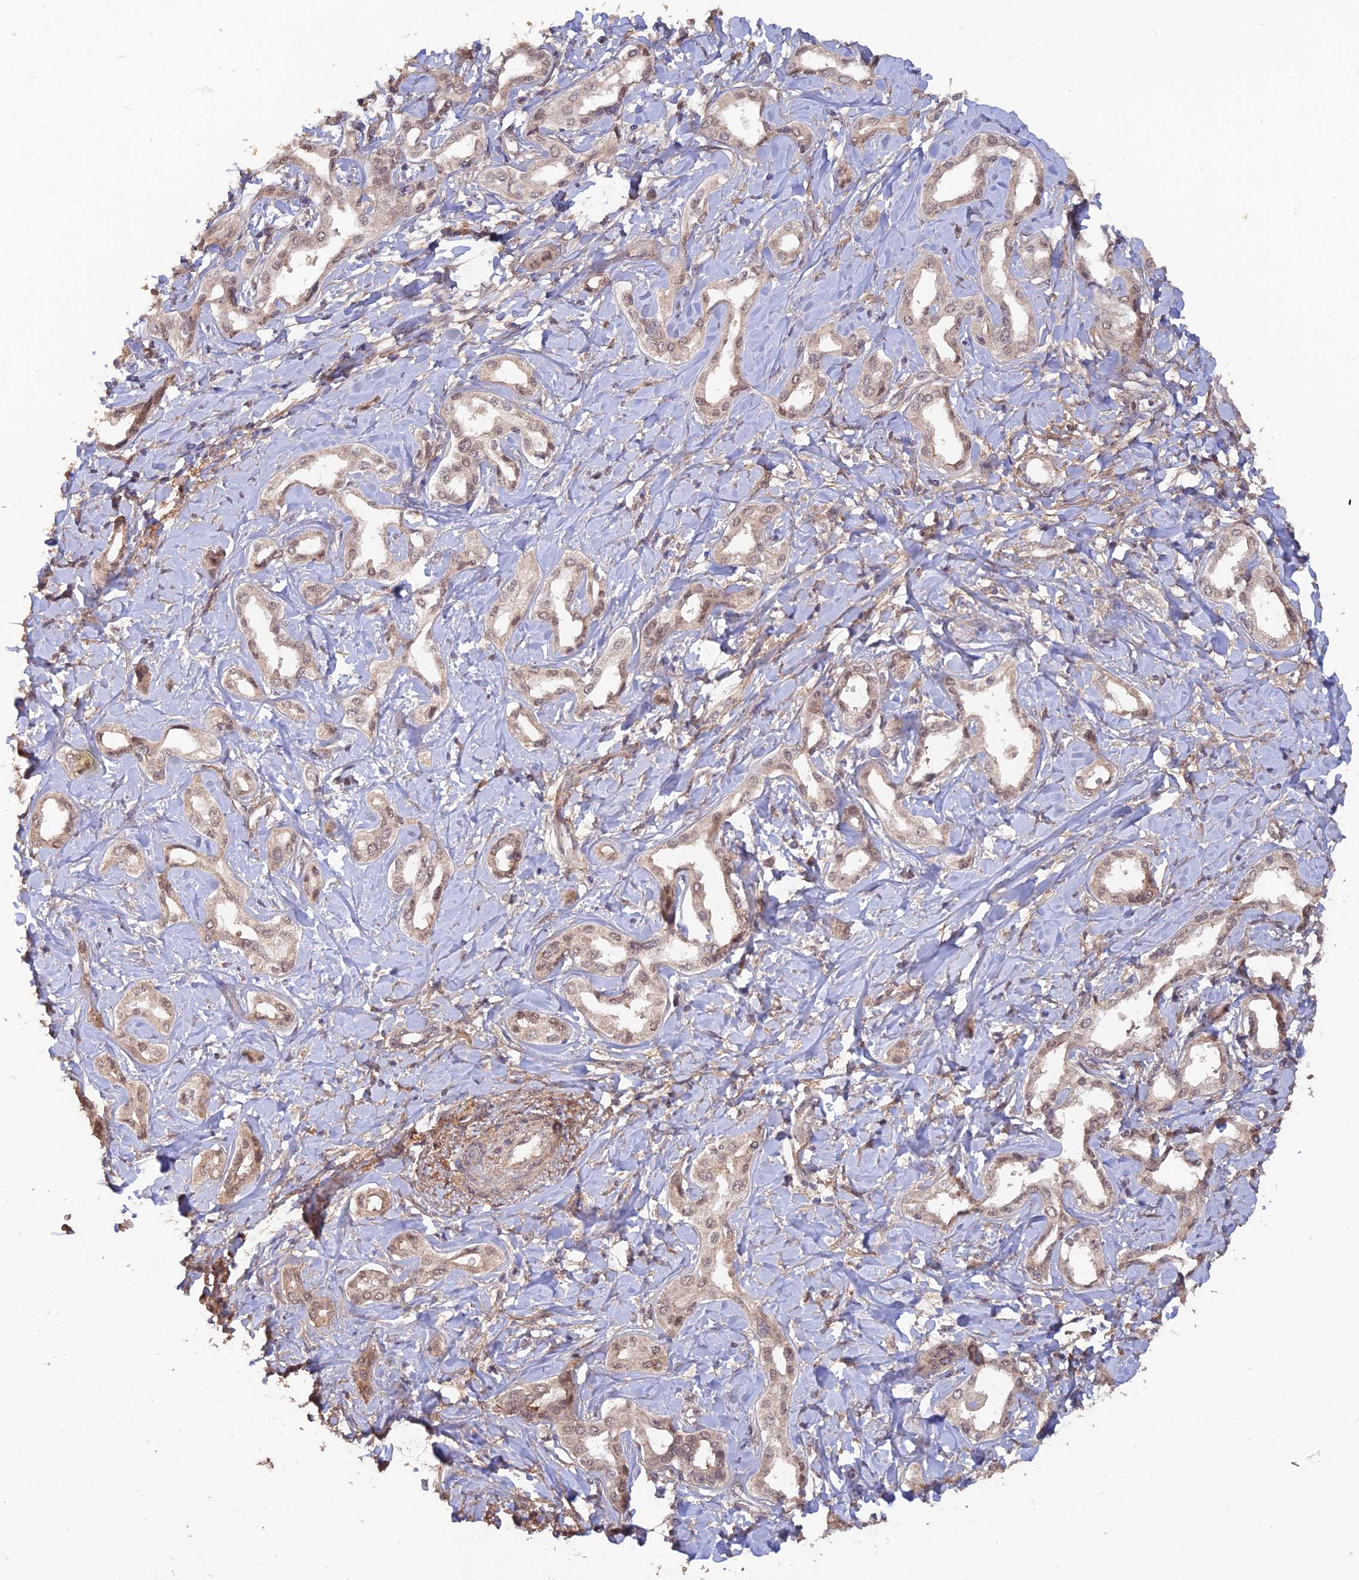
{"staining": {"intensity": "weak", "quantity": ">75%", "location": "nuclear"}, "tissue": "liver cancer", "cell_type": "Tumor cells", "image_type": "cancer", "snomed": [{"axis": "morphology", "description": "Cholangiocarcinoma"}, {"axis": "topography", "description": "Liver"}], "caption": "Immunohistochemical staining of liver cholangiocarcinoma displays low levels of weak nuclear protein positivity in approximately >75% of tumor cells.", "gene": "PAGR1", "patient": {"sex": "female", "age": 77}}